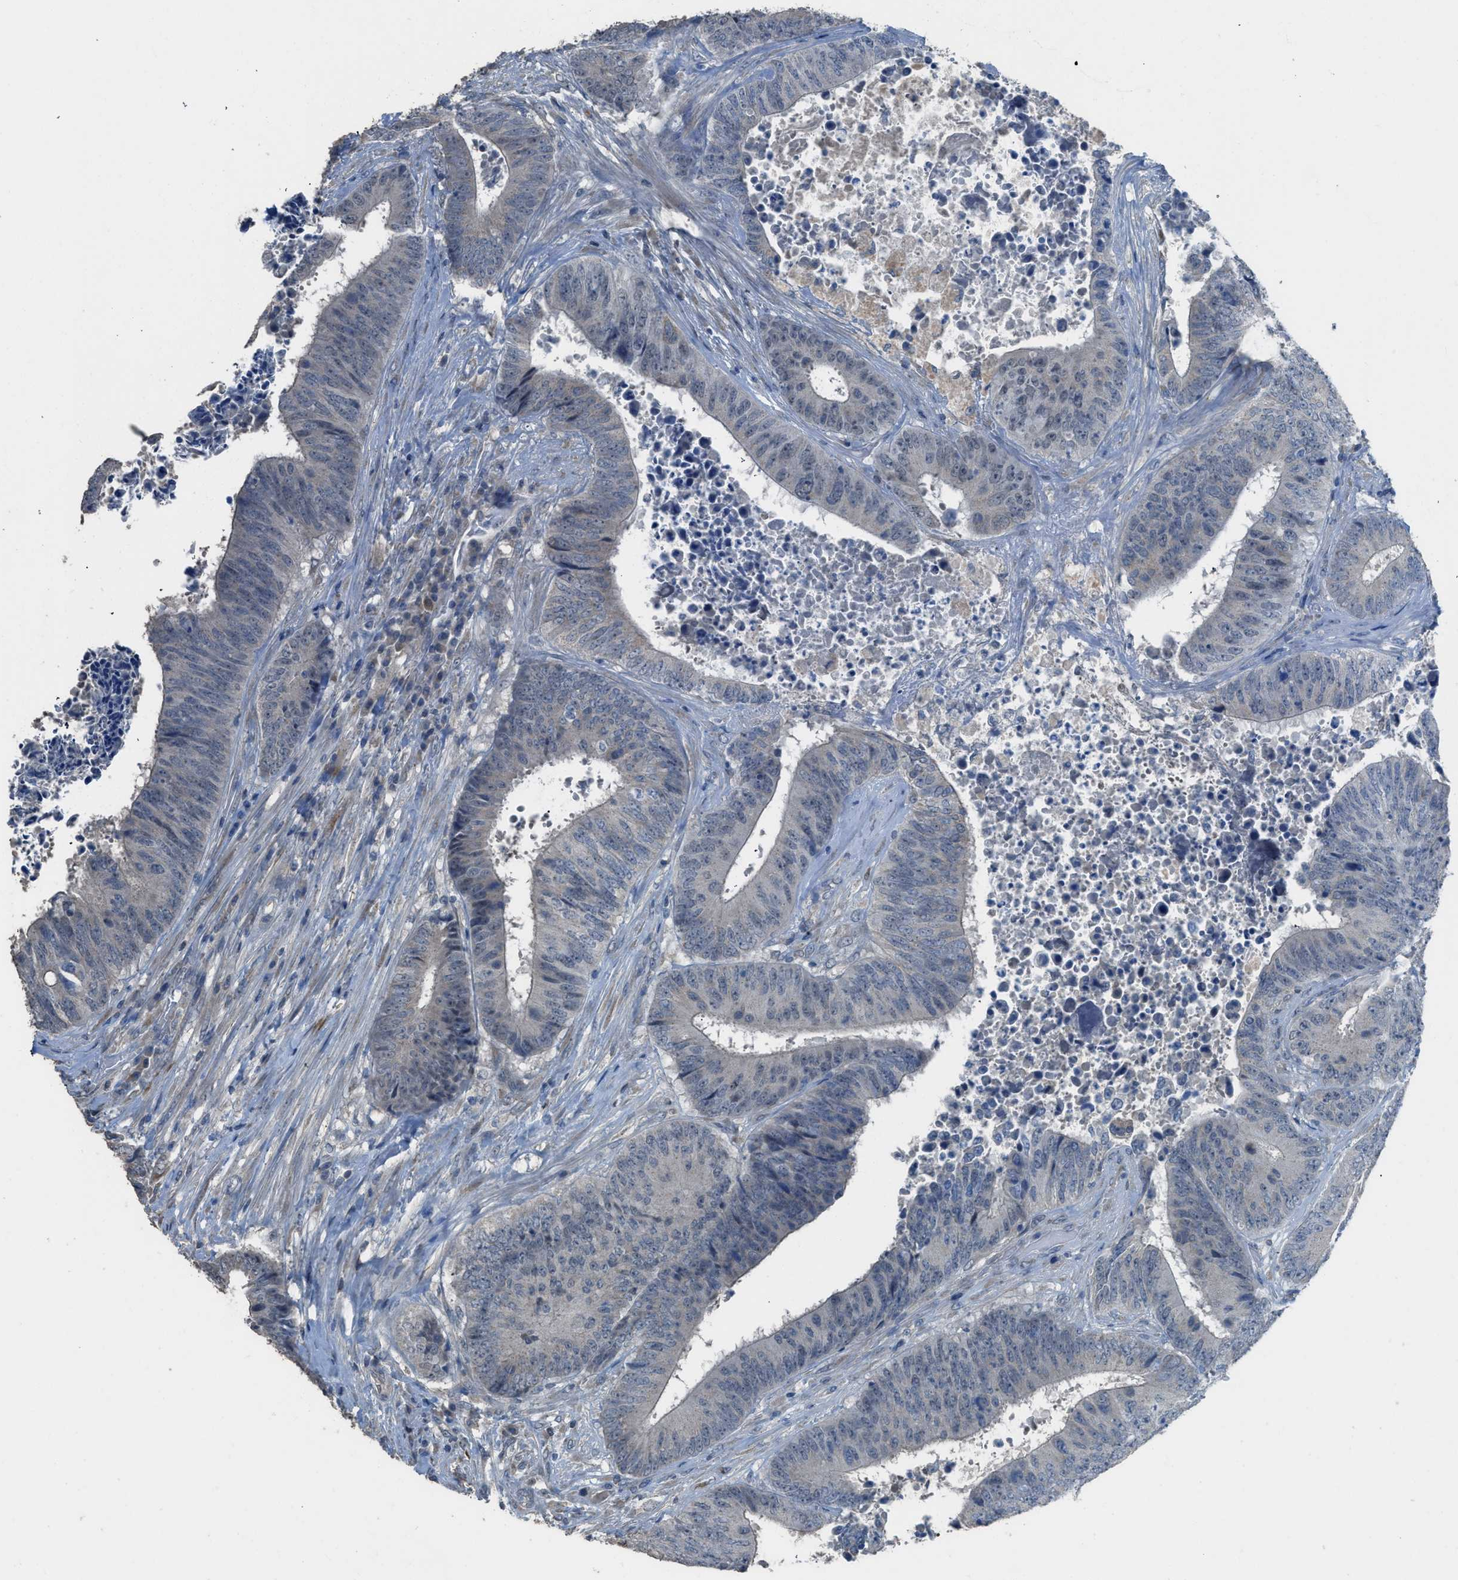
{"staining": {"intensity": "negative", "quantity": "none", "location": "none"}, "tissue": "colorectal cancer", "cell_type": "Tumor cells", "image_type": "cancer", "snomed": [{"axis": "morphology", "description": "Adenocarcinoma, NOS"}, {"axis": "topography", "description": "Rectum"}], "caption": "DAB immunohistochemical staining of colorectal cancer (adenocarcinoma) exhibits no significant expression in tumor cells.", "gene": "TIMD4", "patient": {"sex": "male", "age": 72}}